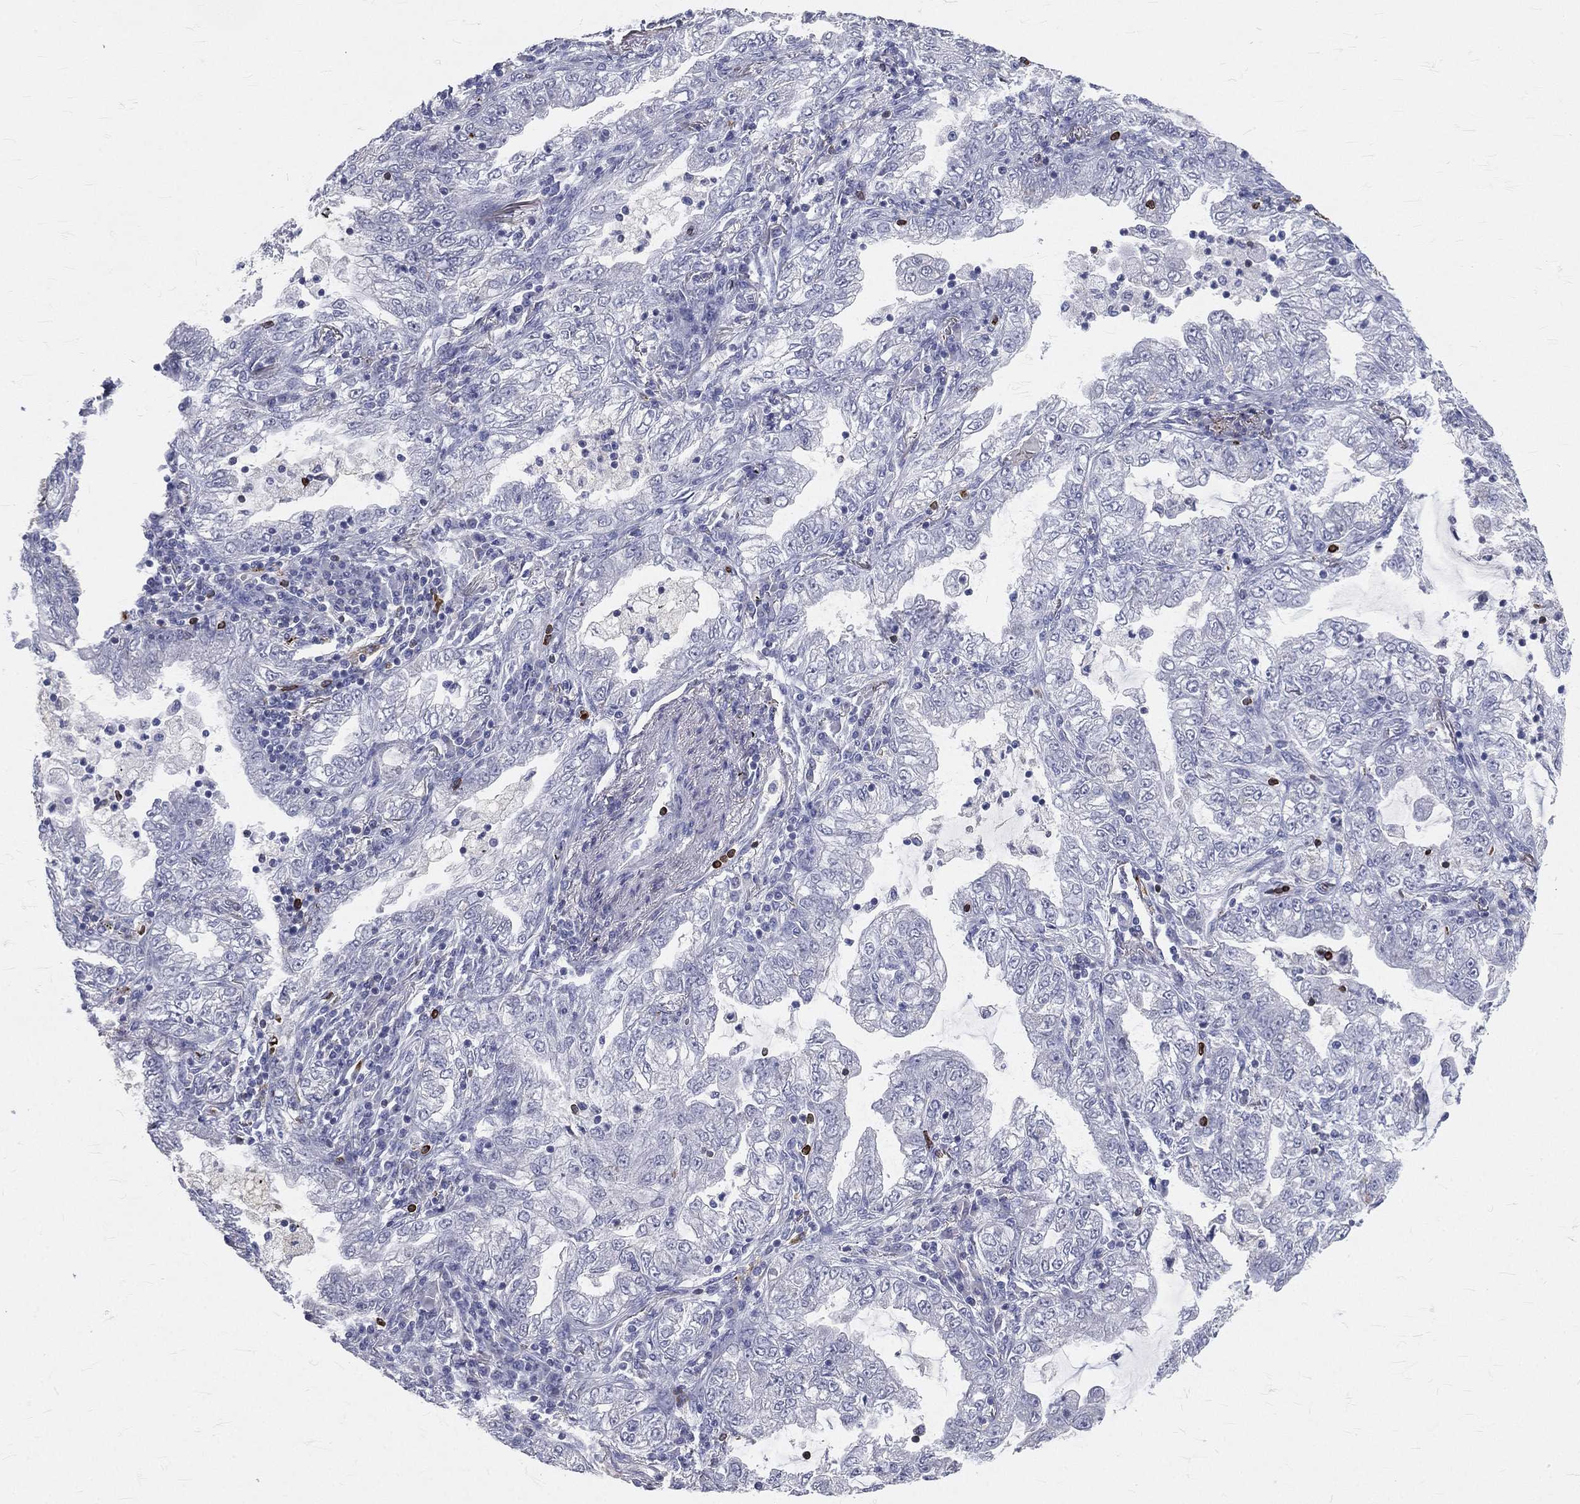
{"staining": {"intensity": "negative", "quantity": "none", "location": "none"}, "tissue": "lung cancer", "cell_type": "Tumor cells", "image_type": "cancer", "snomed": [{"axis": "morphology", "description": "Adenocarcinoma, NOS"}, {"axis": "topography", "description": "Lung"}], "caption": "Lung cancer (adenocarcinoma) stained for a protein using immunohistochemistry (IHC) shows no expression tumor cells.", "gene": "CTSW", "patient": {"sex": "female", "age": 73}}